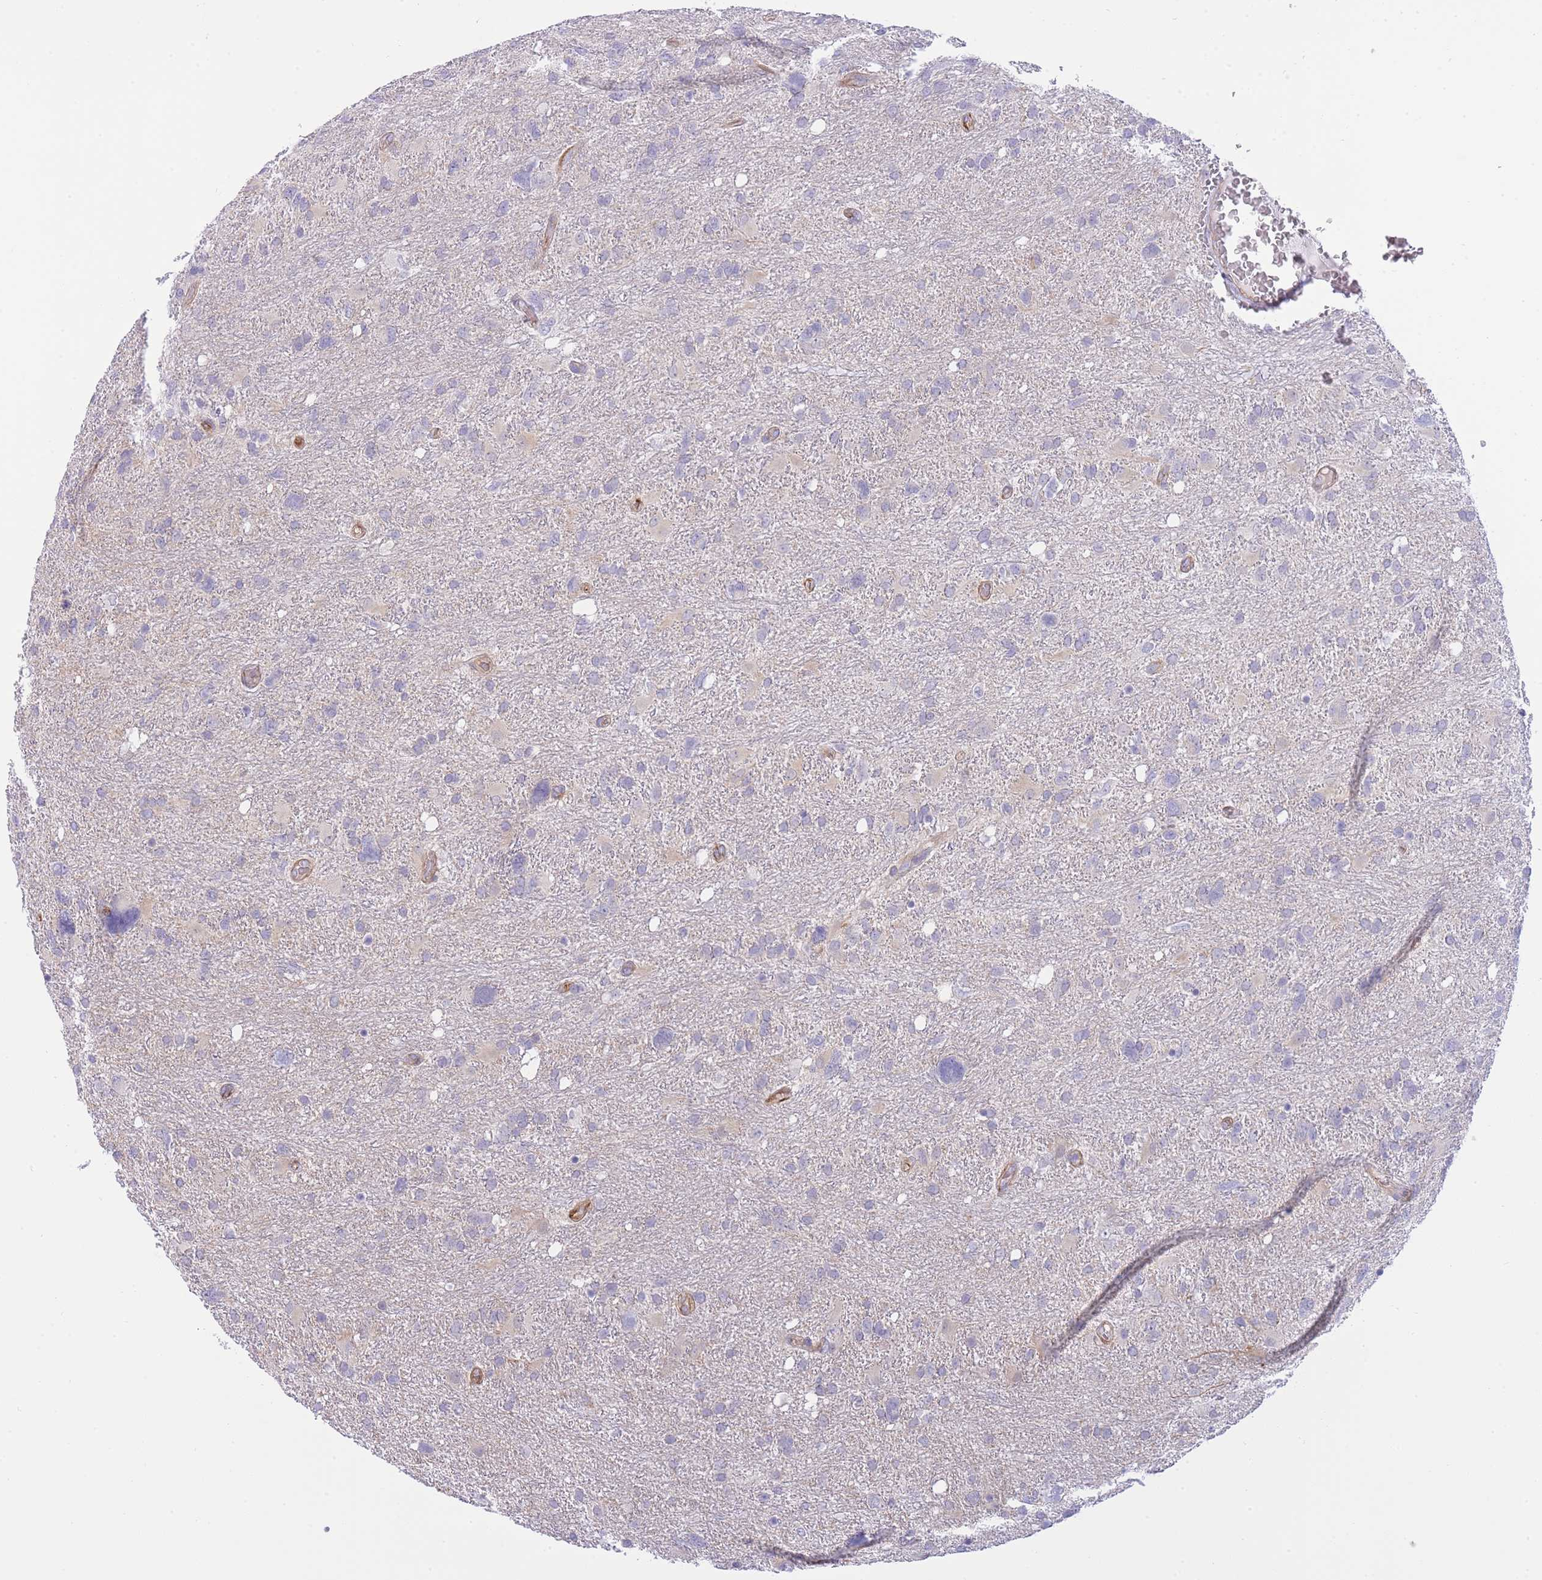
{"staining": {"intensity": "negative", "quantity": "none", "location": "none"}, "tissue": "glioma", "cell_type": "Tumor cells", "image_type": "cancer", "snomed": [{"axis": "morphology", "description": "Glioma, malignant, High grade"}, {"axis": "topography", "description": "Brain"}], "caption": "Glioma was stained to show a protein in brown. There is no significant expression in tumor cells.", "gene": "ECPAS", "patient": {"sex": "male", "age": 61}}